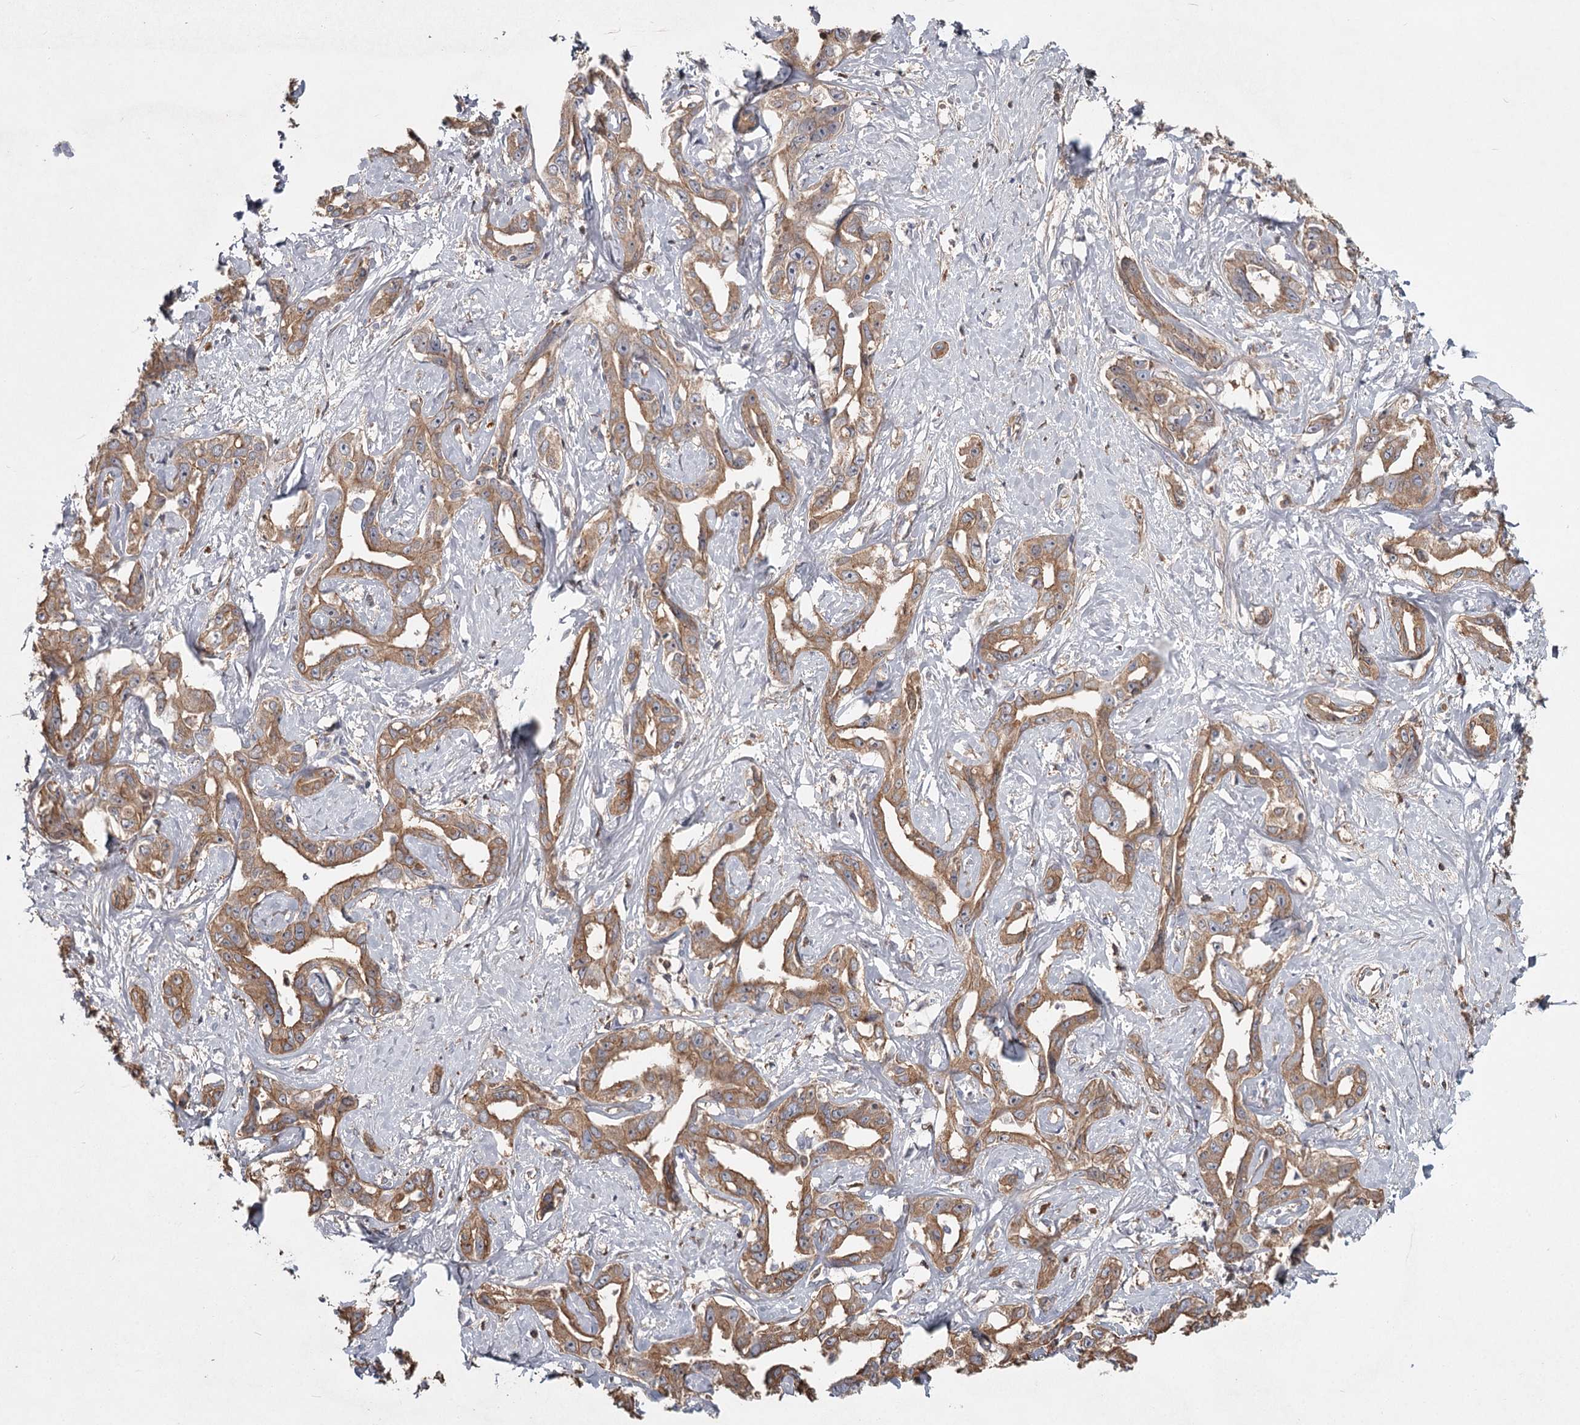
{"staining": {"intensity": "moderate", "quantity": ">75%", "location": "cytoplasmic/membranous"}, "tissue": "liver cancer", "cell_type": "Tumor cells", "image_type": "cancer", "snomed": [{"axis": "morphology", "description": "Cholangiocarcinoma"}, {"axis": "topography", "description": "Liver"}], "caption": "Immunohistochemical staining of human liver cancer shows moderate cytoplasmic/membranous protein positivity in about >75% of tumor cells.", "gene": "DHRS9", "patient": {"sex": "male", "age": 59}}